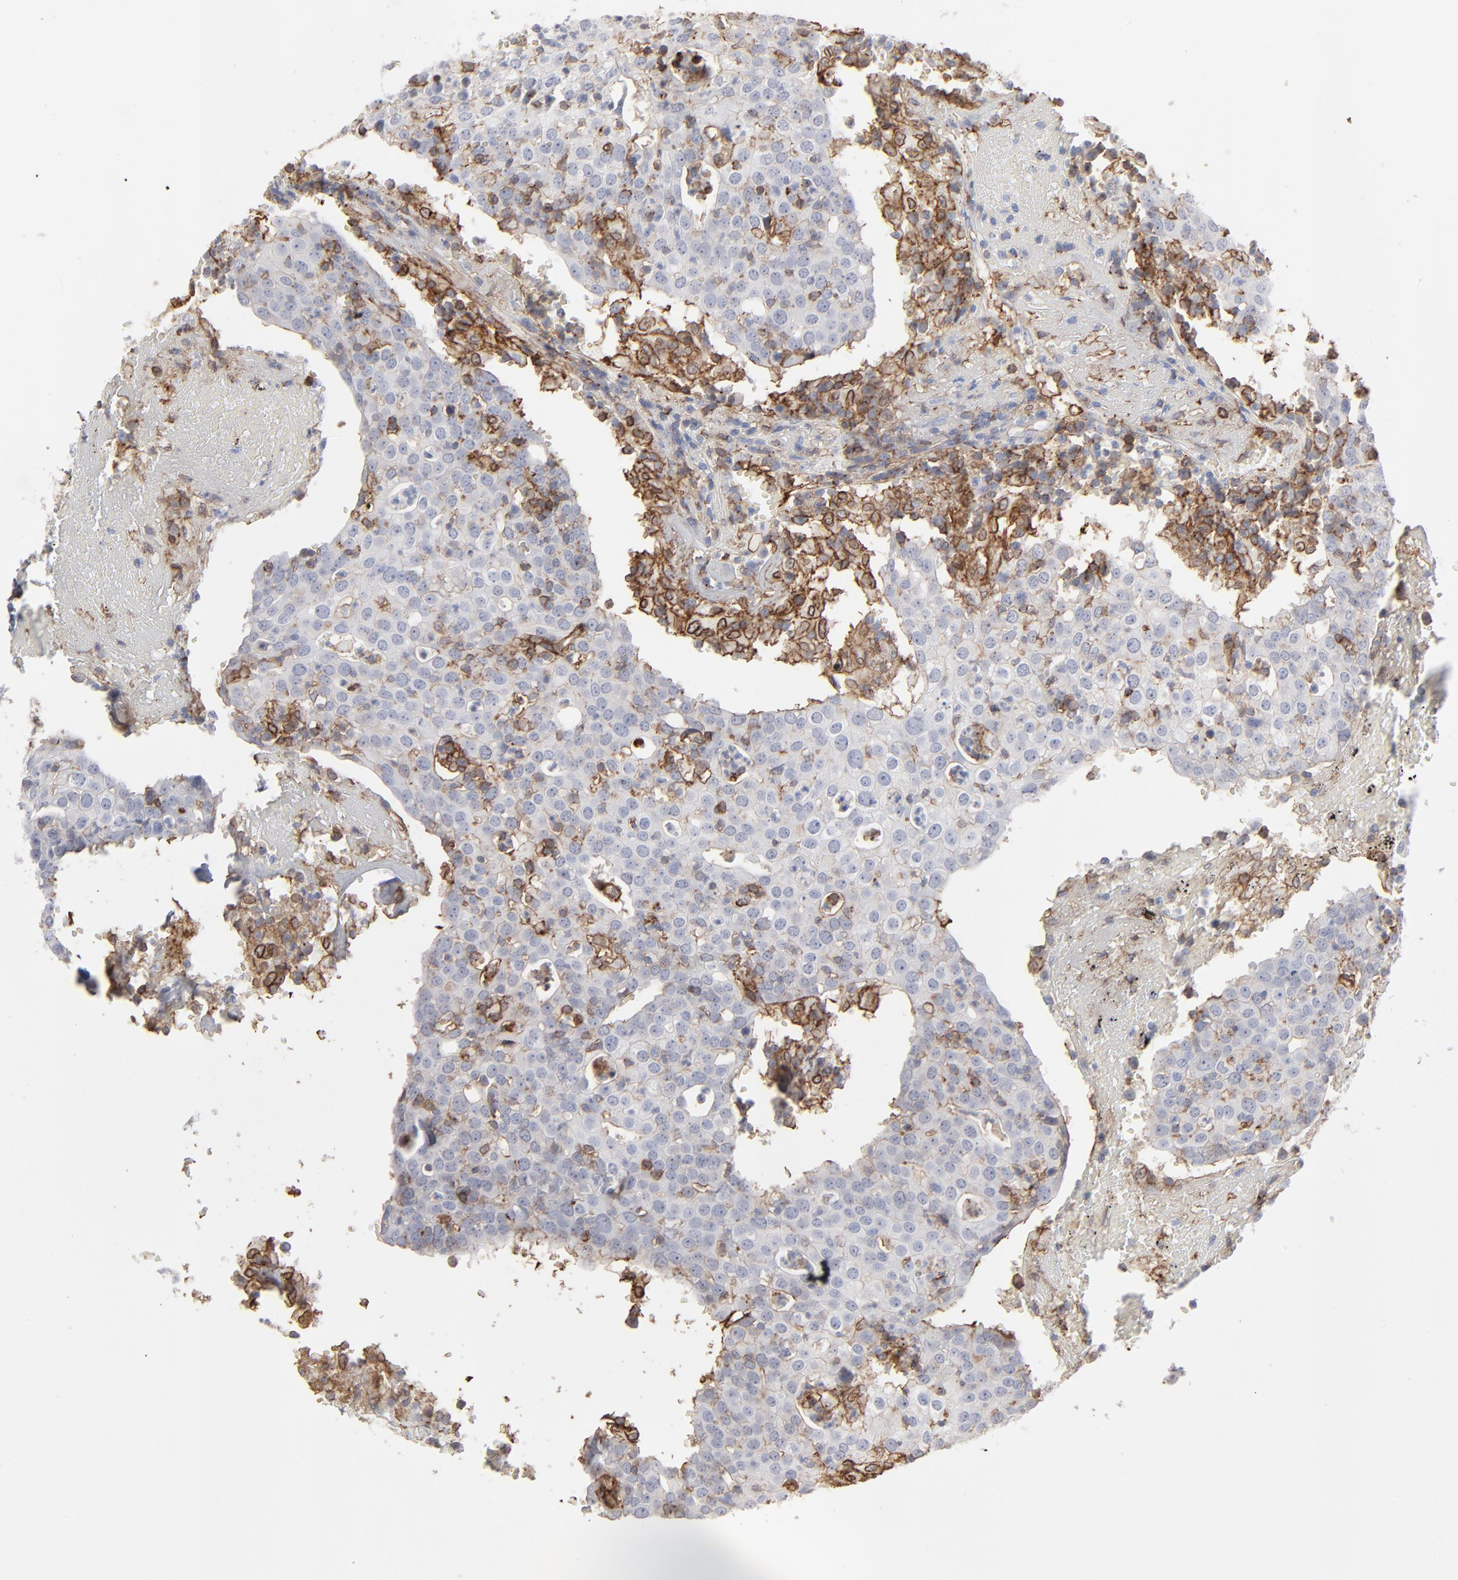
{"staining": {"intensity": "moderate", "quantity": "25%-75%", "location": "cytoplasmic/membranous"}, "tissue": "head and neck cancer", "cell_type": "Tumor cells", "image_type": "cancer", "snomed": [{"axis": "morphology", "description": "Adenocarcinoma, NOS"}, {"axis": "topography", "description": "Salivary gland"}, {"axis": "topography", "description": "Head-Neck"}], "caption": "Immunohistochemical staining of human head and neck cancer (adenocarcinoma) exhibits medium levels of moderate cytoplasmic/membranous protein positivity in approximately 25%-75% of tumor cells.", "gene": "ANXA5", "patient": {"sex": "female", "age": 65}}